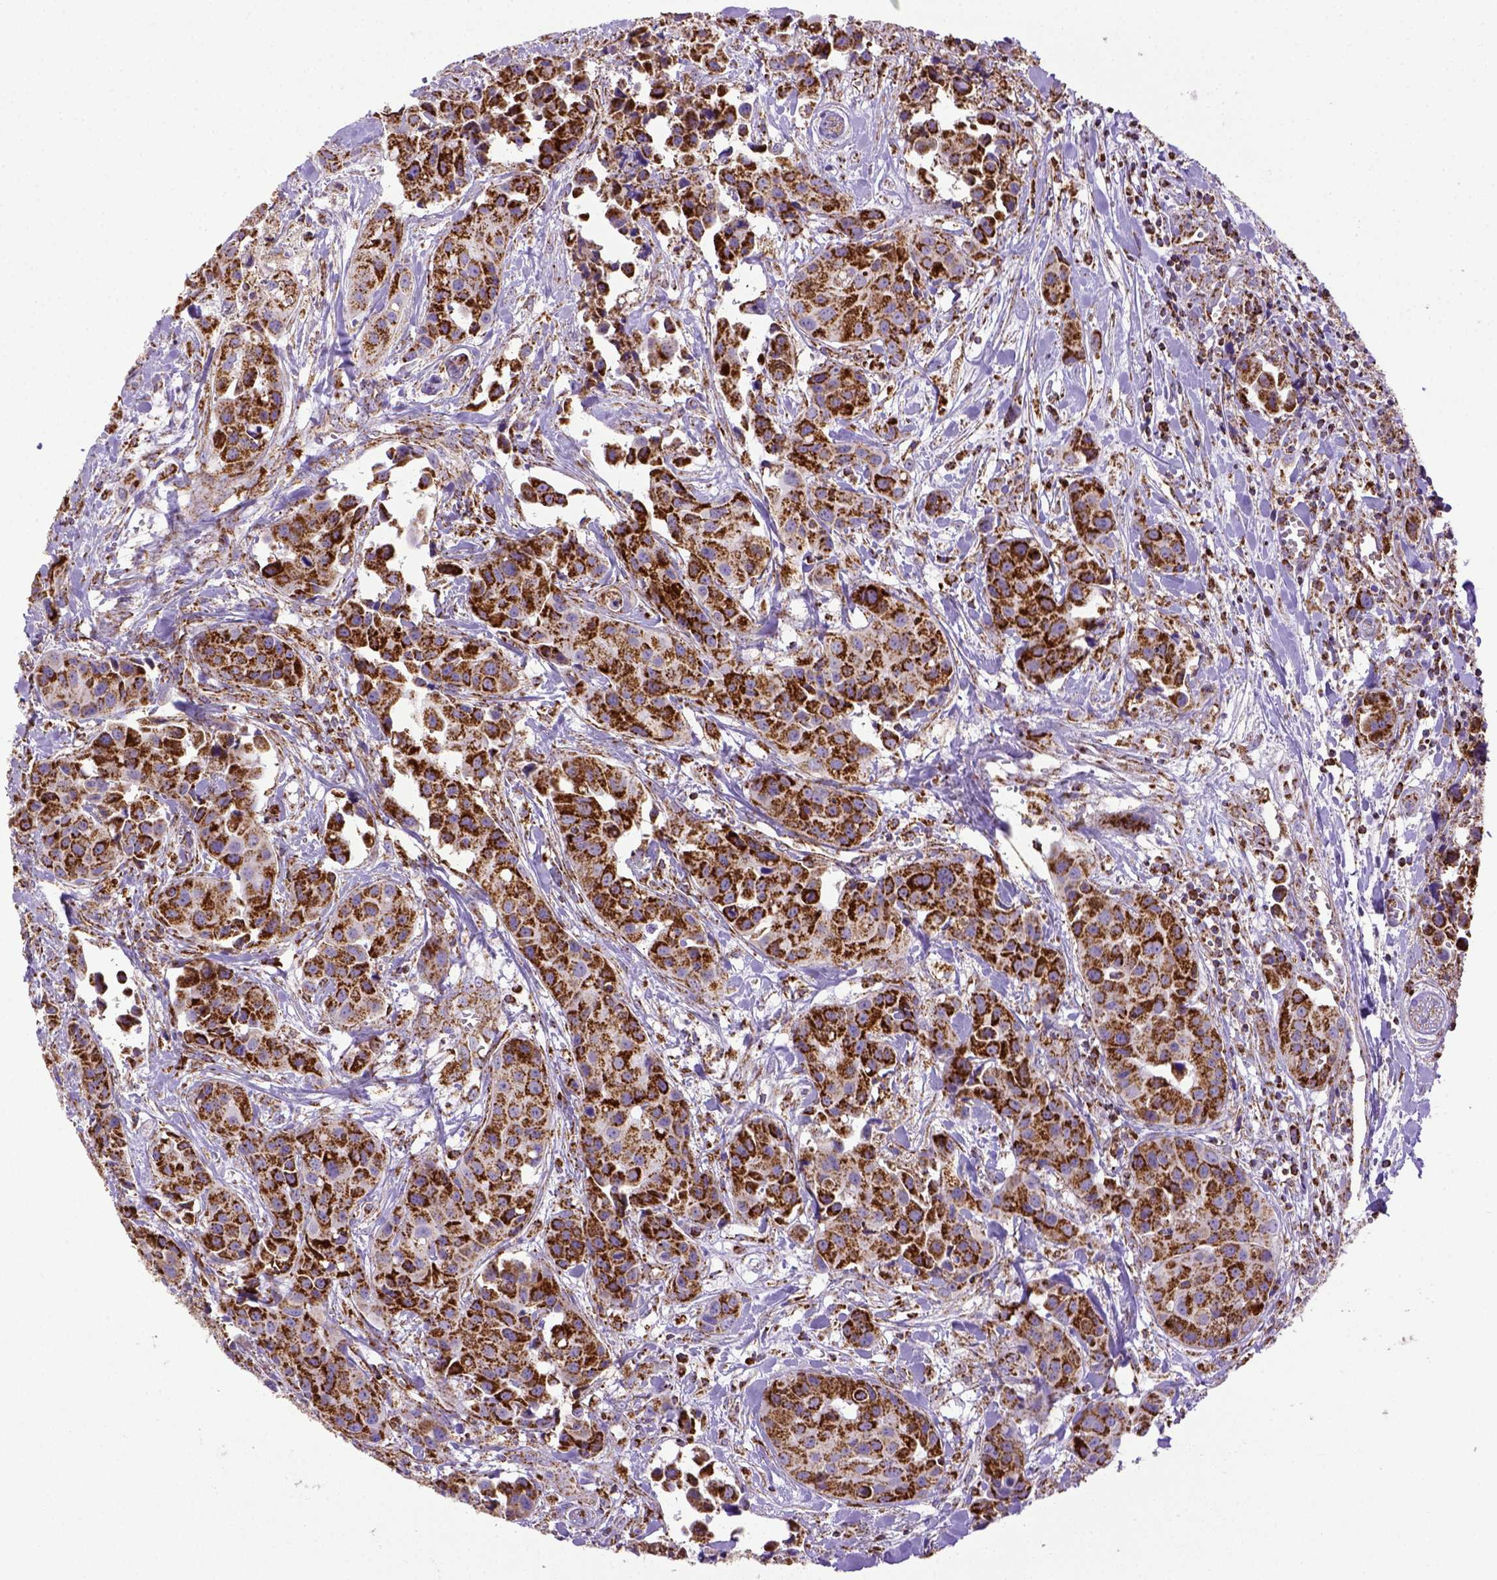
{"staining": {"intensity": "strong", "quantity": ">75%", "location": "cytoplasmic/membranous"}, "tissue": "head and neck cancer", "cell_type": "Tumor cells", "image_type": "cancer", "snomed": [{"axis": "morphology", "description": "Adenocarcinoma, NOS"}, {"axis": "topography", "description": "Head-Neck"}], "caption": "Protein staining demonstrates strong cytoplasmic/membranous staining in approximately >75% of tumor cells in head and neck cancer.", "gene": "MT-CO1", "patient": {"sex": "male", "age": 76}}